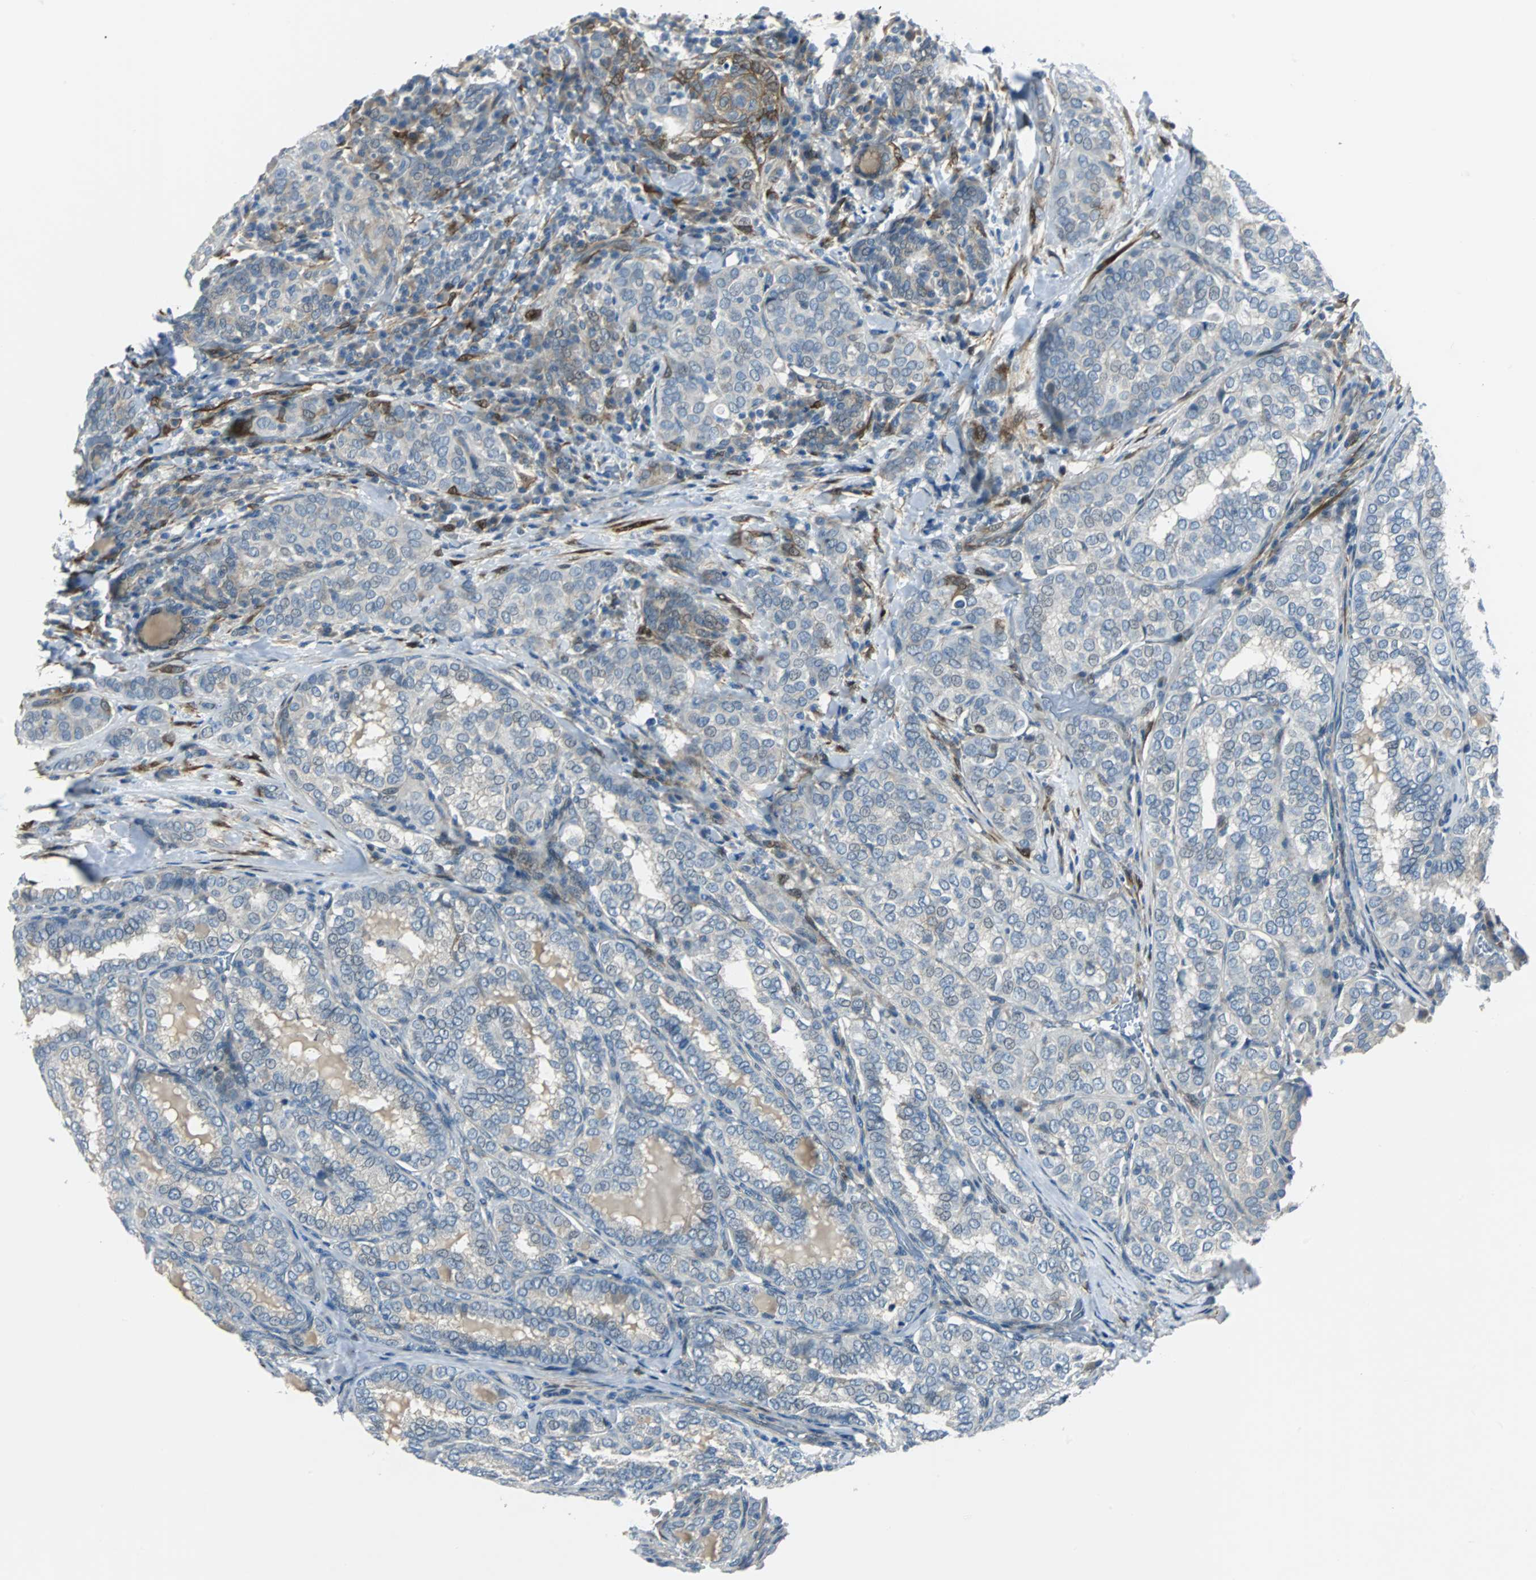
{"staining": {"intensity": "negative", "quantity": "none", "location": "none"}, "tissue": "thyroid cancer", "cell_type": "Tumor cells", "image_type": "cancer", "snomed": [{"axis": "morphology", "description": "Papillary adenocarcinoma, NOS"}, {"axis": "topography", "description": "Thyroid gland"}], "caption": "This is an immunohistochemistry histopathology image of papillary adenocarcinoma (thyroid). There is no staining in tumor cells.", "gene": "FHL2", "patient": {"sex": "female", "age": 30}}